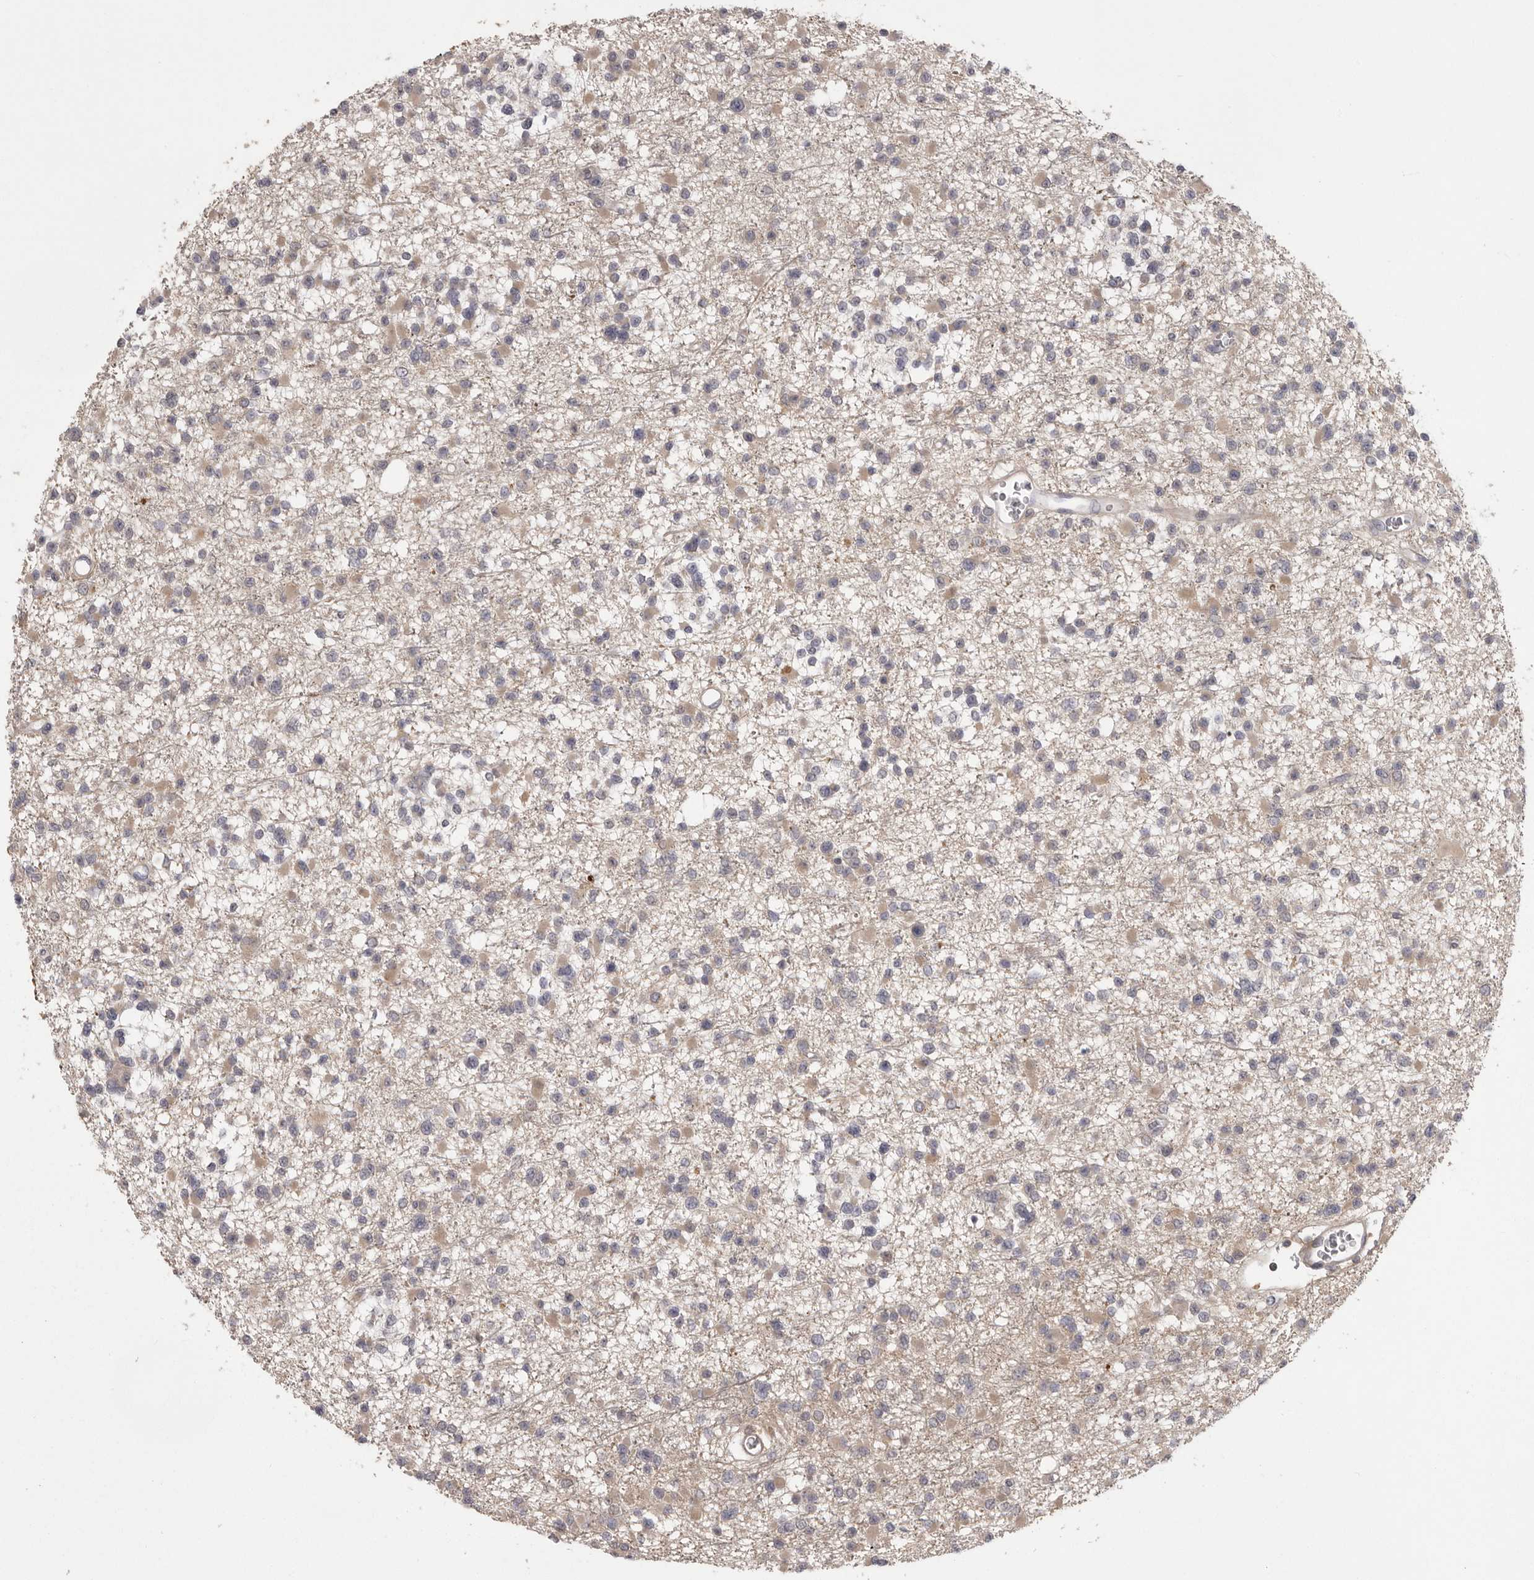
{"staining": {"intensity": "weak", "quantity": "<25%", "location": "cytoplasmic/membranous"}, "tissue": "glioma", "cell_type": "Tumor cells", "image_type": "cancer", "snomed": [{"axis": "morphology", "description": "Glioma, malignant, Low grade"}, {"axis": "topography", "description": "Brain"}], "caption": "IHC micrograph of glioma stained for a protein (brown), which displays no expression in tumor cells.", "gene": "MDH1", "patient": {"sex": "female", "age": 22}}